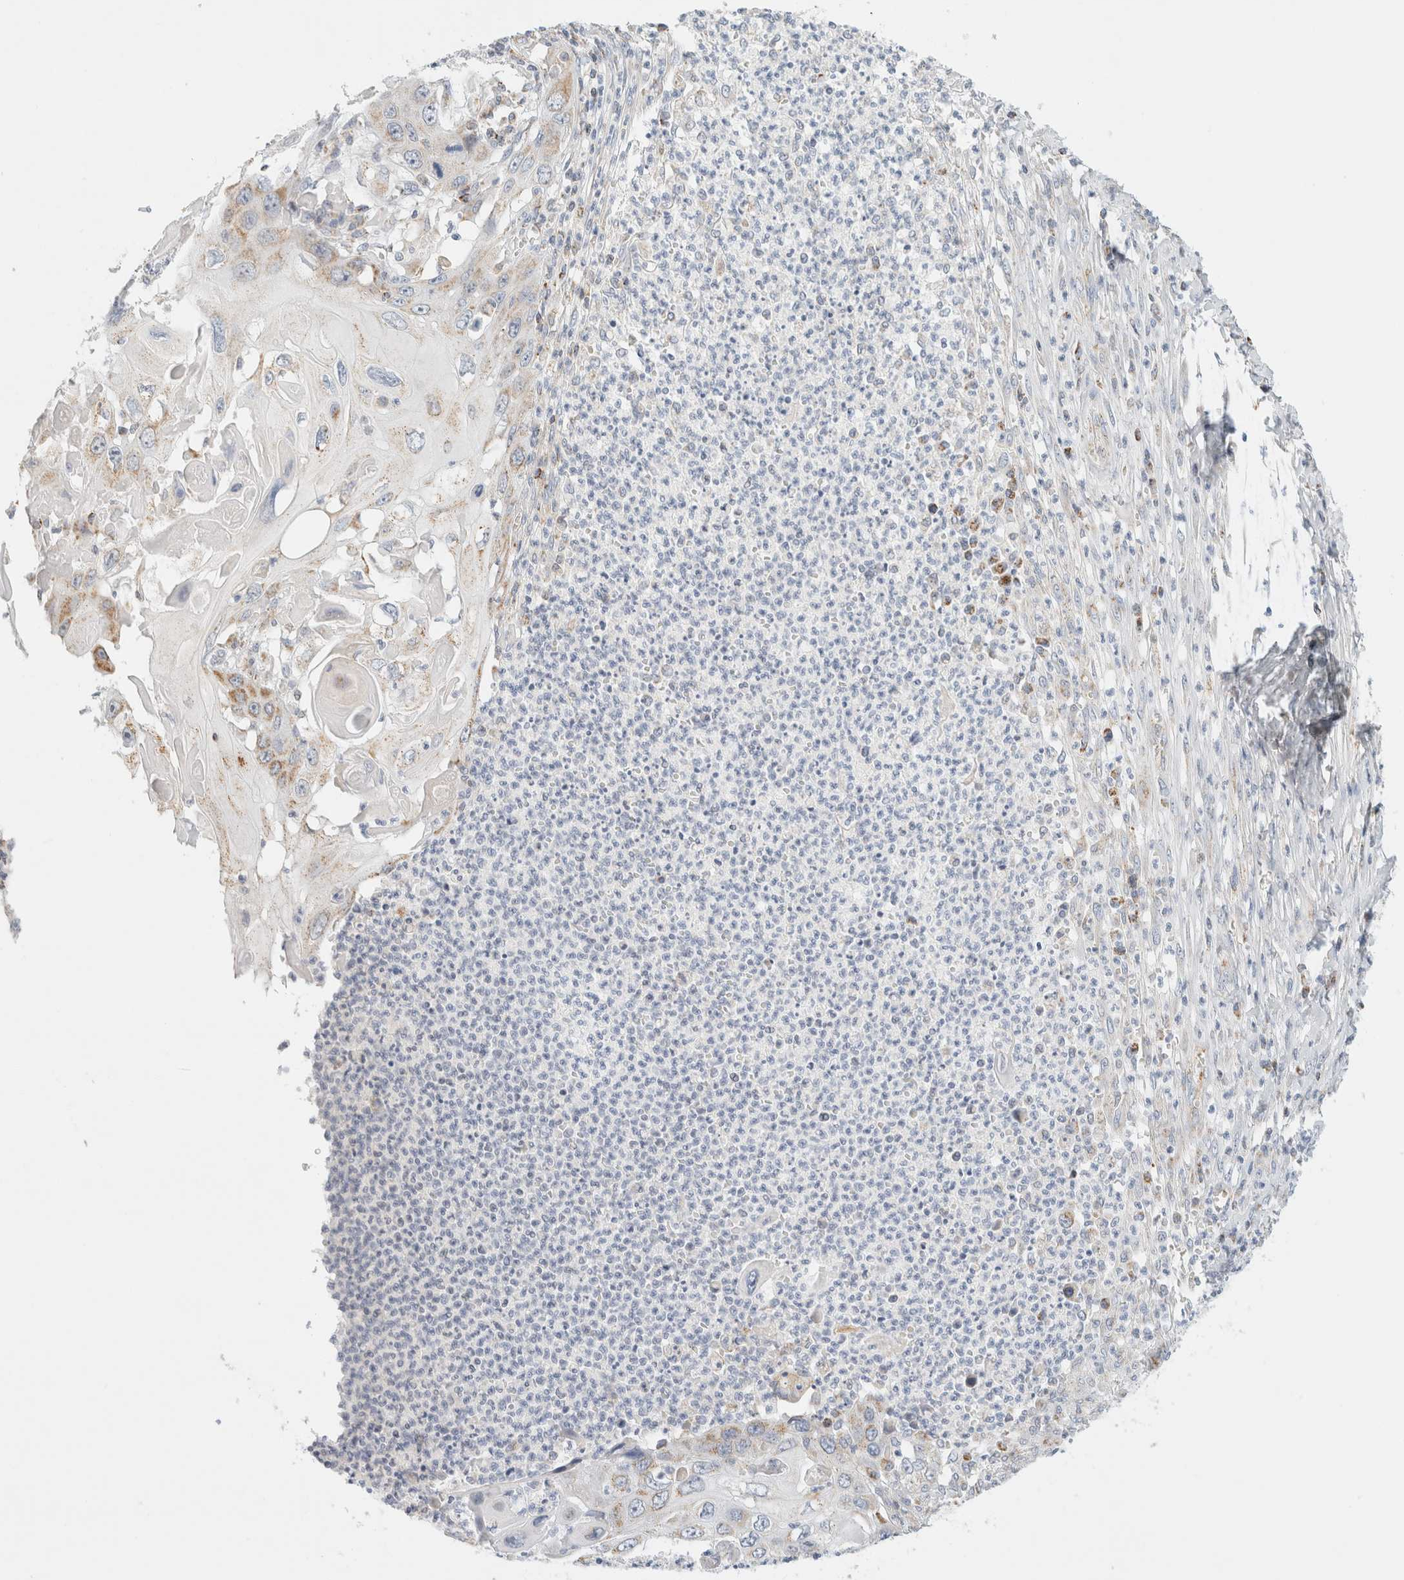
{"staining": {"intensity": "weak", "quantity": ">75%", "location": "cytoplasmic/membranous"}, "tissue": "skin cancer", "cell_type": "Tumor cells", "image_type": "cancer", "snomed": [{"axis": "morphology", "description": "Squamous cell carcinoma, NOS"}, {"axis": "topography", "description": "Skin"}], "caption": "Human skin squamous cell carcinoma stained for a protein (brown) displays weak cytoplasmic/membranous positive positivity in about >75% of tumor cells.", "gene": "HDHD3", "patient": {"sex": "male", "age": 55}}